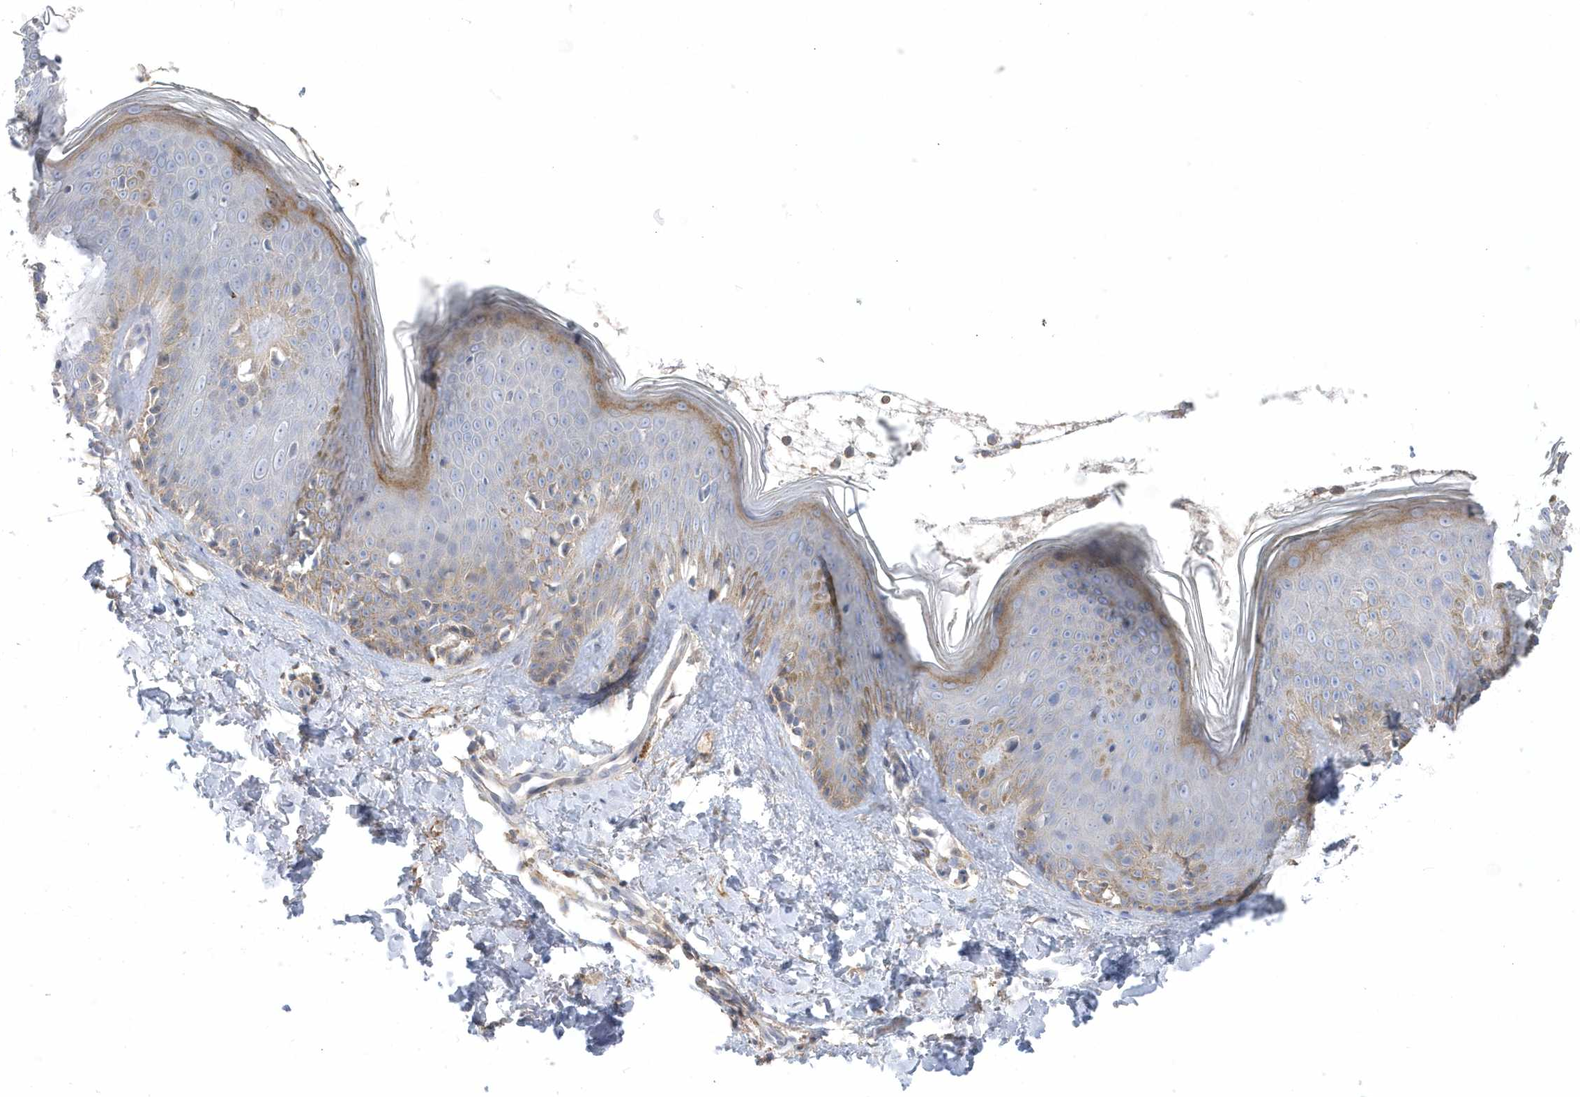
{"staining": {"intensity": "negative", "quantity": "none", "location": "none"}, "tissue": "skin", "cell_type": "Fibroblasts", "image_type": "normal", "snomed": [{"axis": "morphology", "description": "Normal tissue, NOS"}, {"axis": "topography", "description": "Skin"}], "caption": "This is a photomicrograph of immunohistochemistry (IHC) staining of unremarkable skin, which shows no staining in fibroblasts.", "gene": "ANAPC1", "patient": {"sex": "male", "age": 37}}